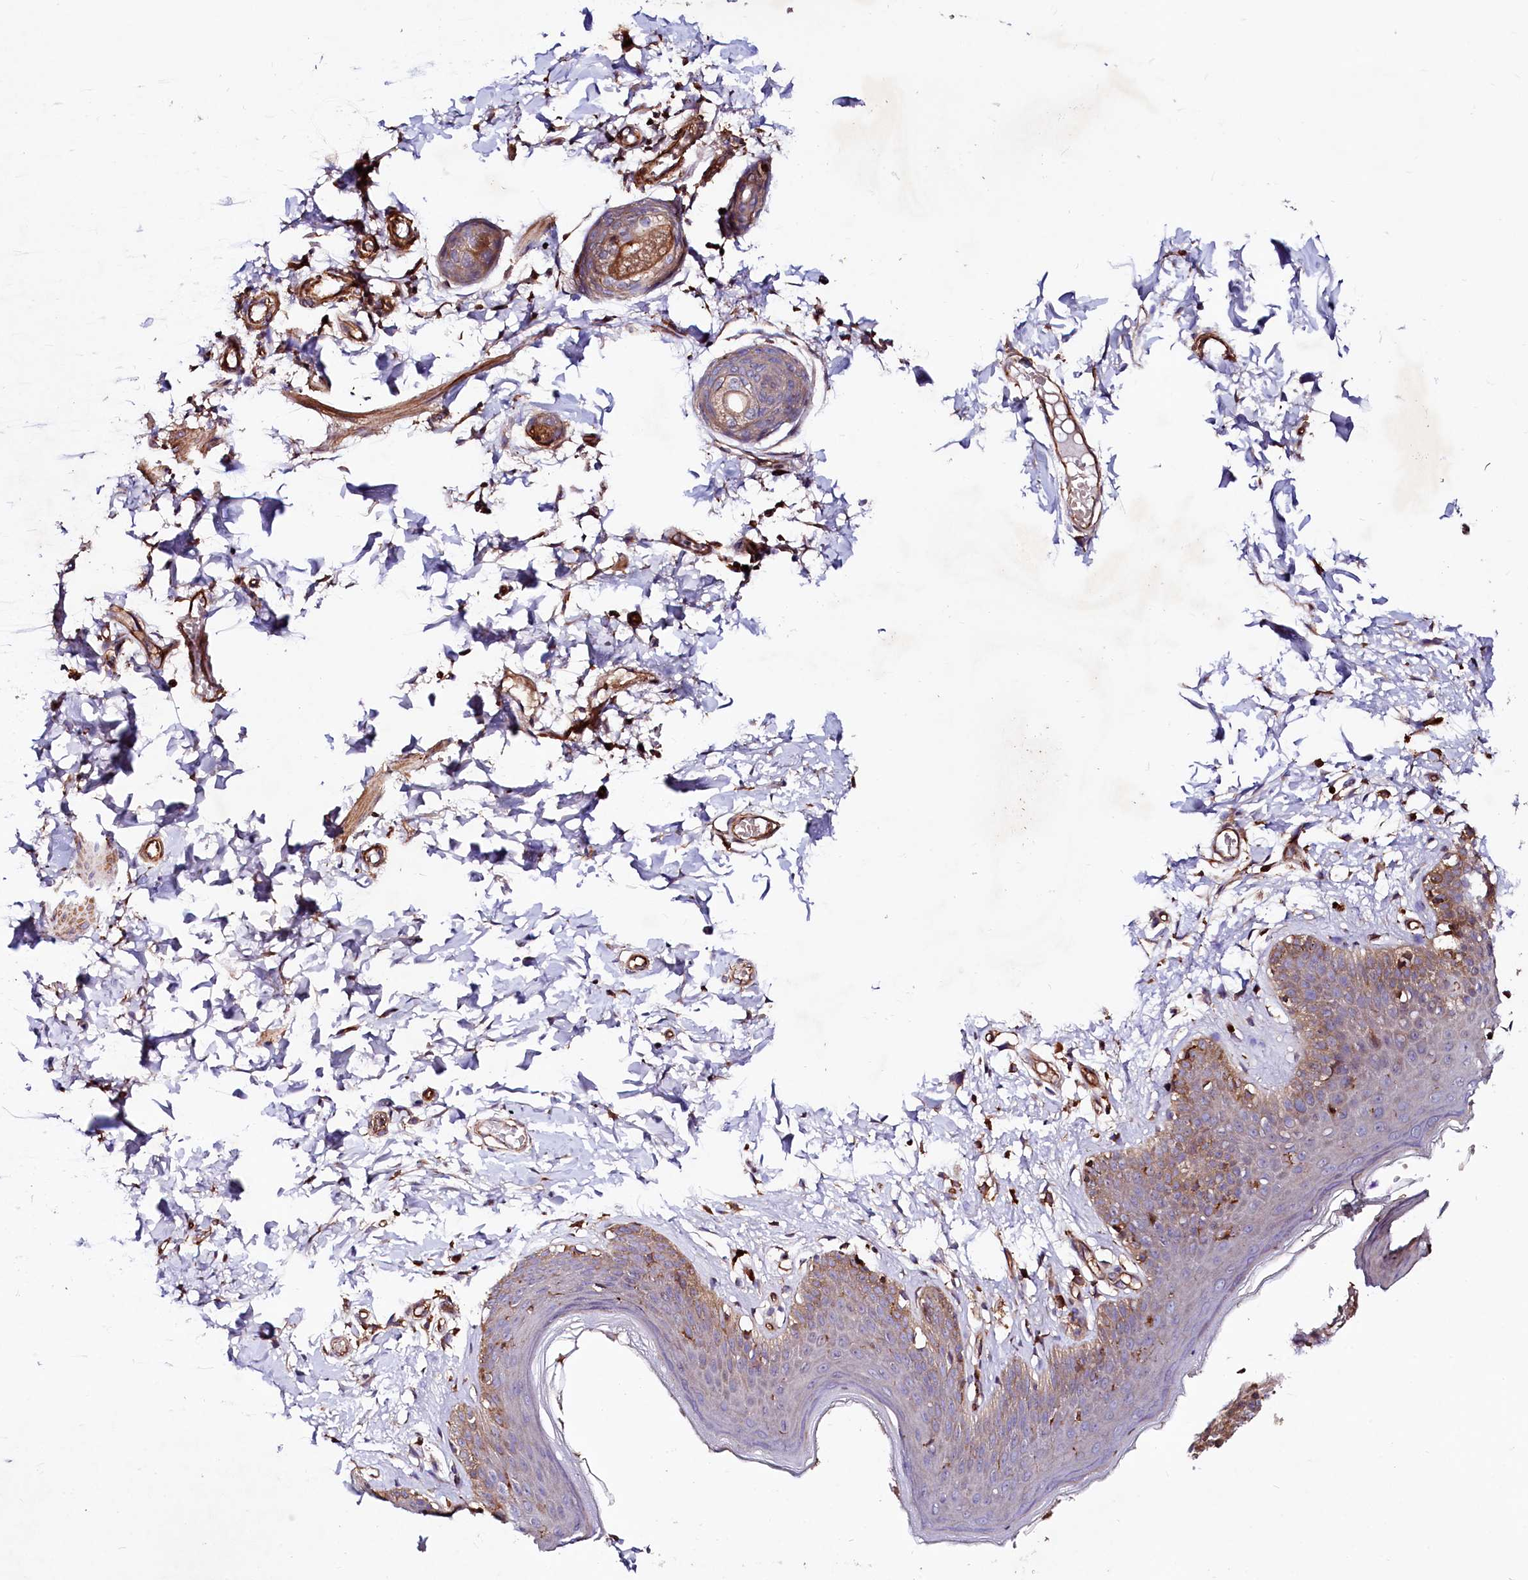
{"staining": {"intensity": "moderate", "quantity": "<25%", "location": "cytoplasmic/membranous"}, "tissue": "skin", "cell_type": "Epidermal cells", "image_type": "normal", "snomed": [{"axis": "morphology", "description": "Normal tissue, NOS"}, {"axis": "topography", "description": "Vulva"}], "caption": "IHC photomicrograph of unremarkable skin: skin stained using immunohistochemistry reveals low levels of moderate protein expression localized specifically in the cytoplasmic/membranous of epidermal cells, appearing as a cytoplasmic/membranous brown color.", "gene": "KLHDC4", "patient": {"sex": "female", "age": 66}}